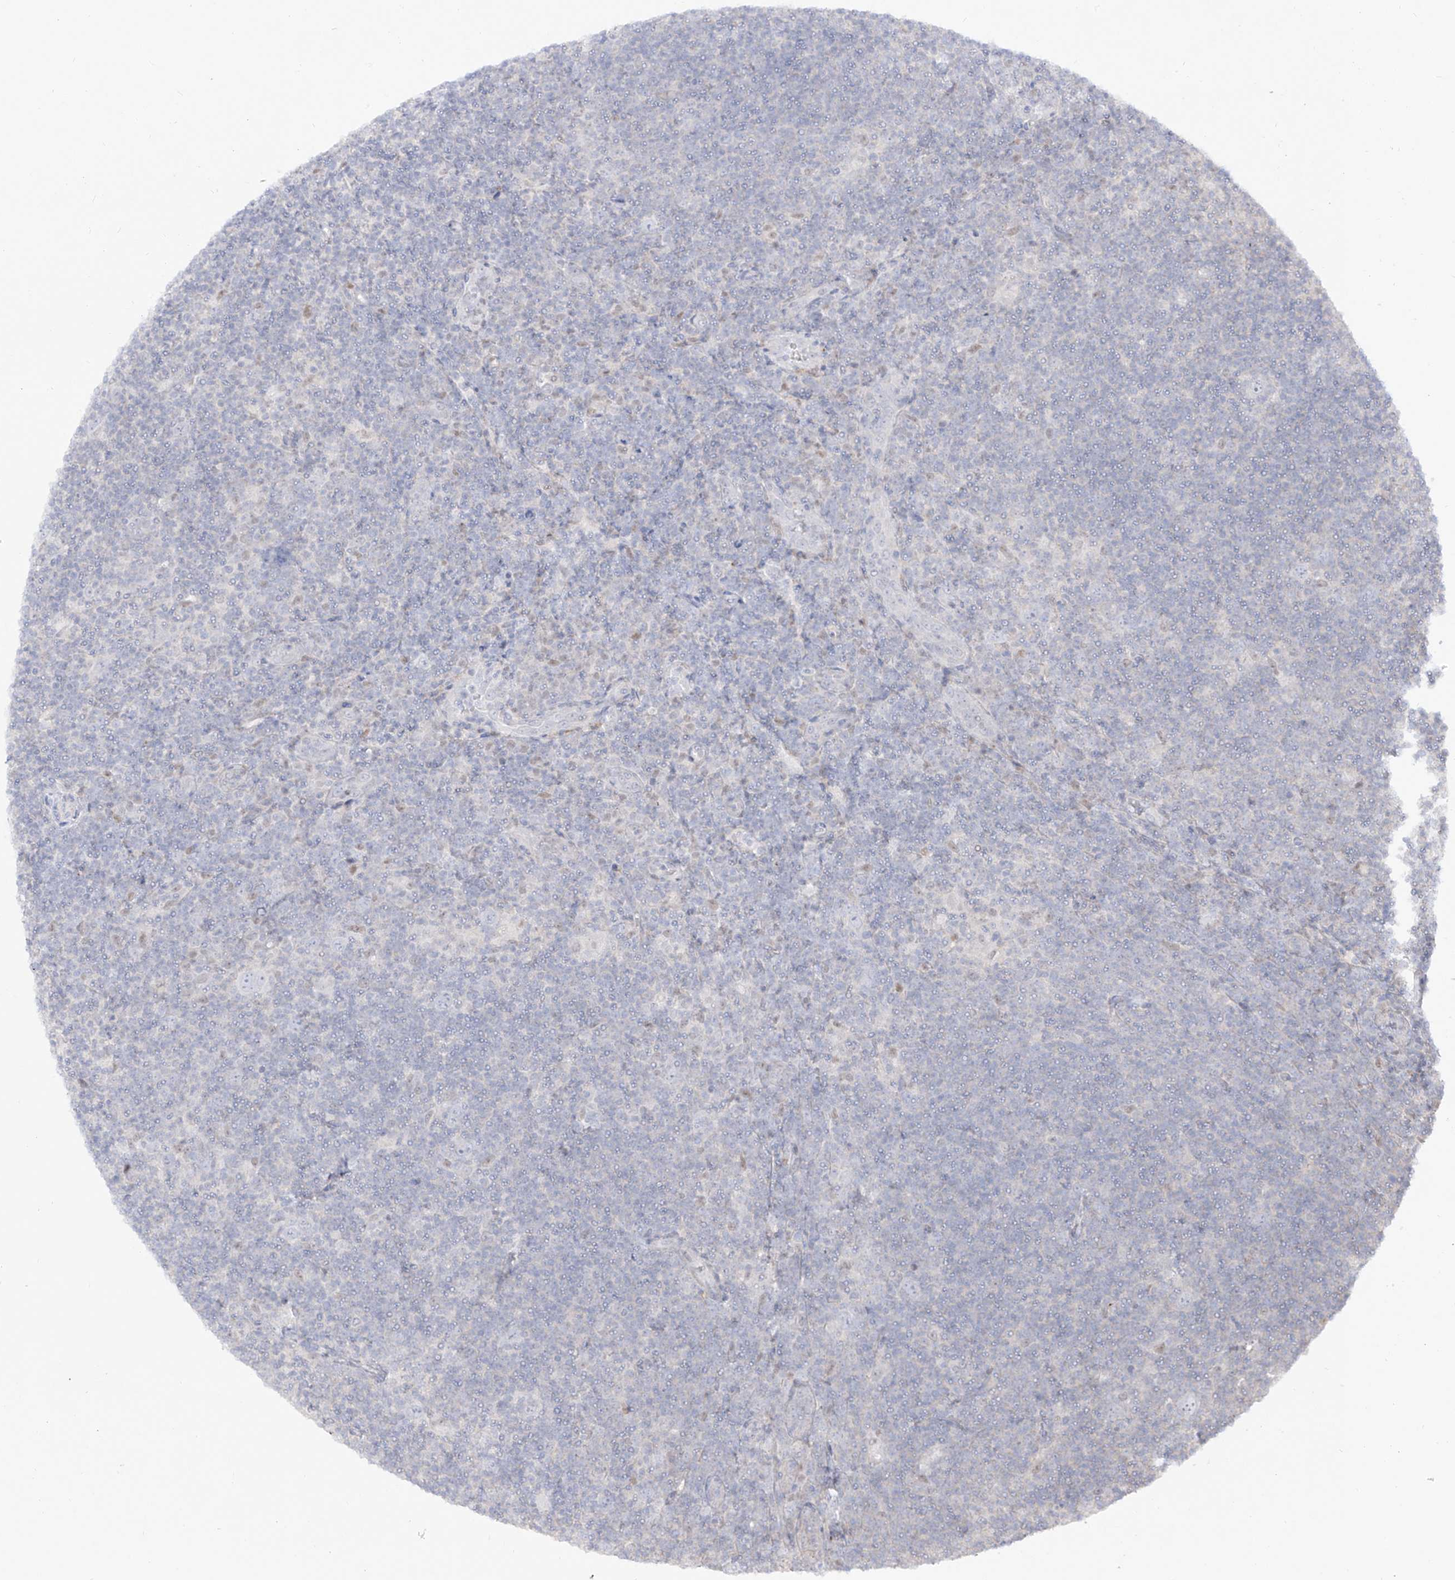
{"staining": {"intensity": "negative", "quantity": "none", "location": "none"}, "tissue": "lymphoma", "cell_type": "Tumor cells", "image_type": "cancer", "snomed": [{"axis": "morphology", "description": "Hodgkin's disease, NOS"}, {"axis": "topography", "description": "Lymph node"}], "caption": "Immunohistochemical staining of human lymphoma displays no significant positivity in tumor cells.", "gene": "DMKN", "patient": {"sex": "female", "age": 57}}